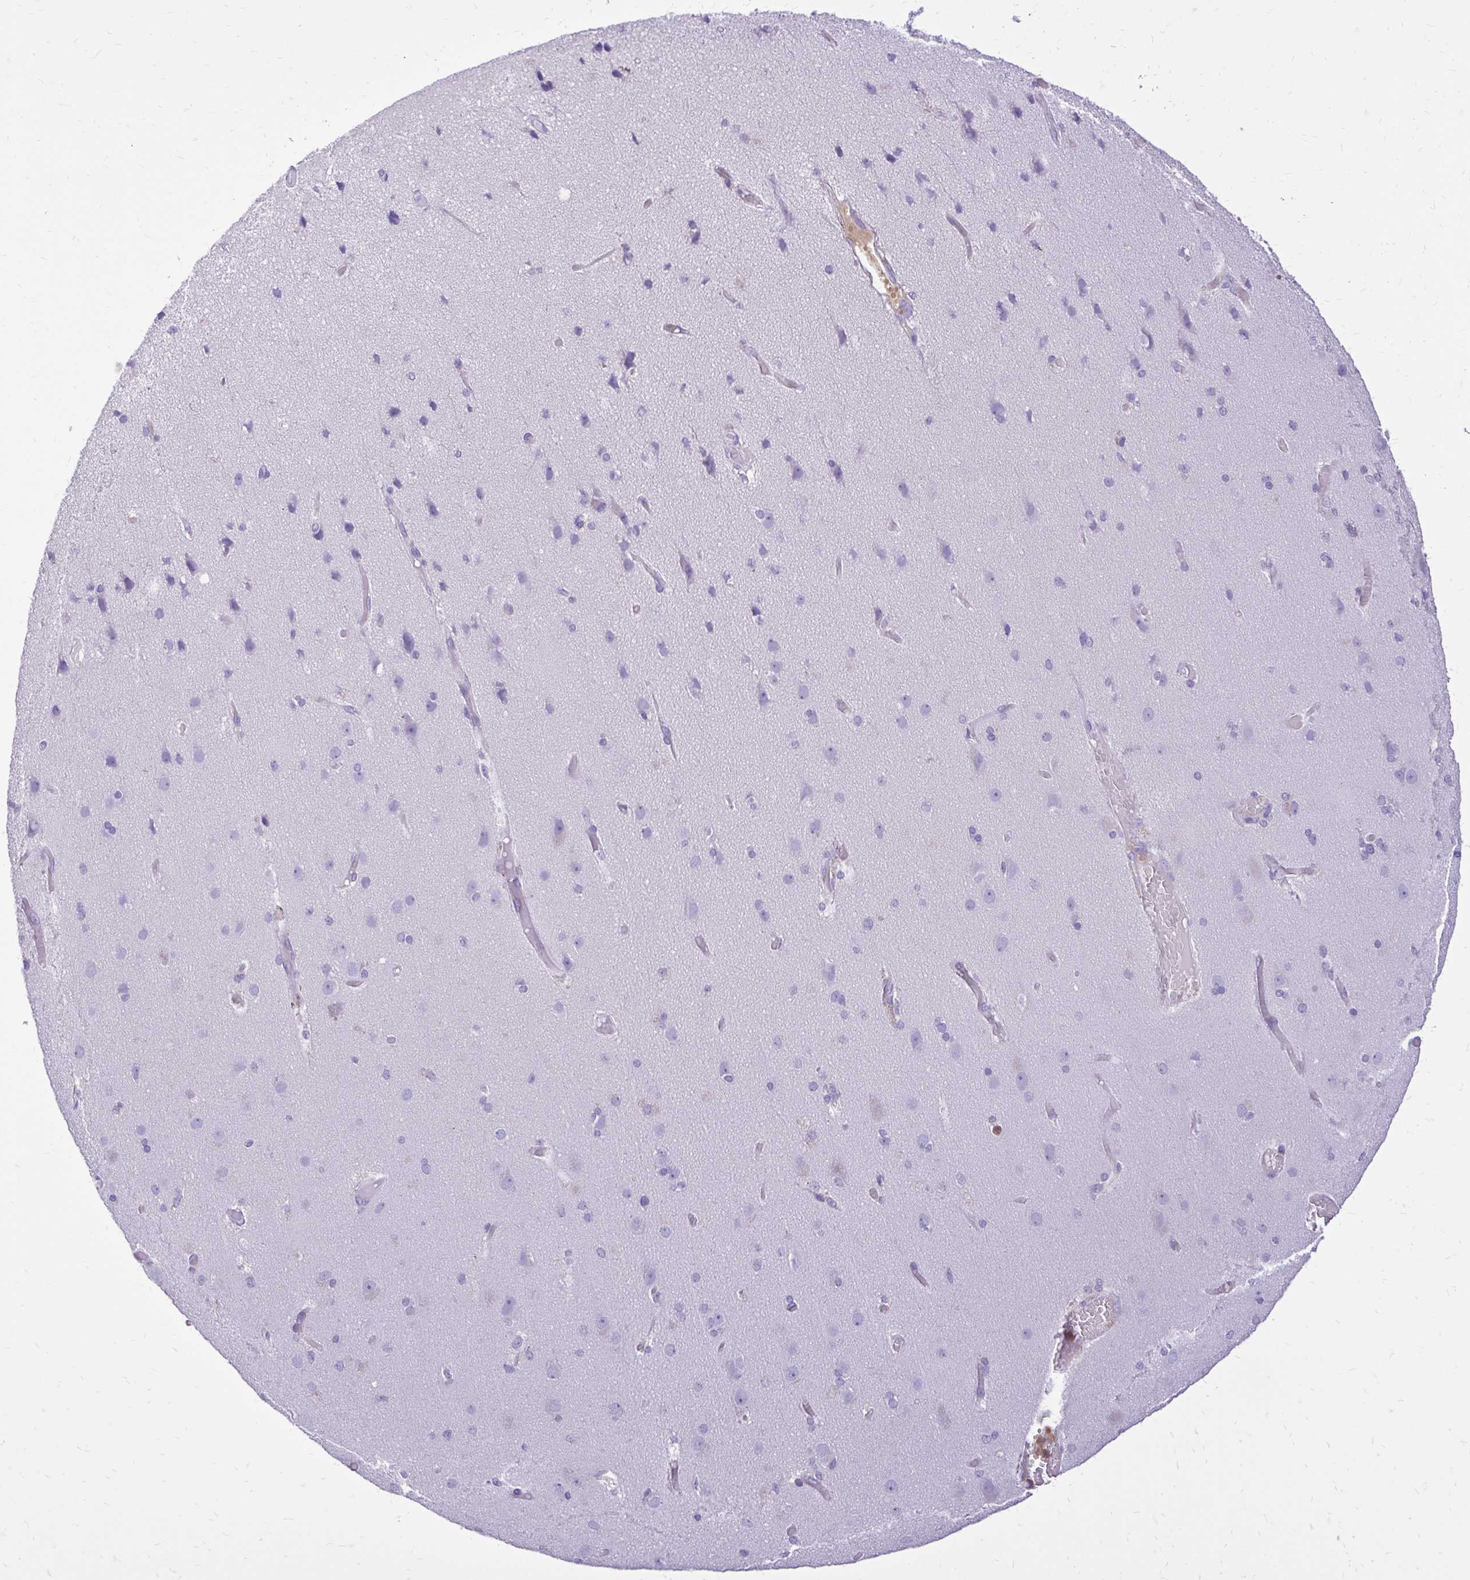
{"staining": {"intensity": "negative", "quantity": "none", "location": "none"}, "tissue": "cerebral cortex", "cell_type": "Endothelial cells", "image_type": "normal", "snomed": [{"axis": "morphology", "description": "Normal tissue, NOS"}, {"axis": "morphology", "description": "Glioma, malignant, High grade"}, {"axis": "topography", "description": "Cerebral cortex"}], "caption": "DAB (3,3'-diaminobenzidine) immunohistochemical staining of normal human cerebral cortex reveals no significant positivity in endothelial cells.", "gene": "CAT", "patient": {"sex": "male", "age": 71}}